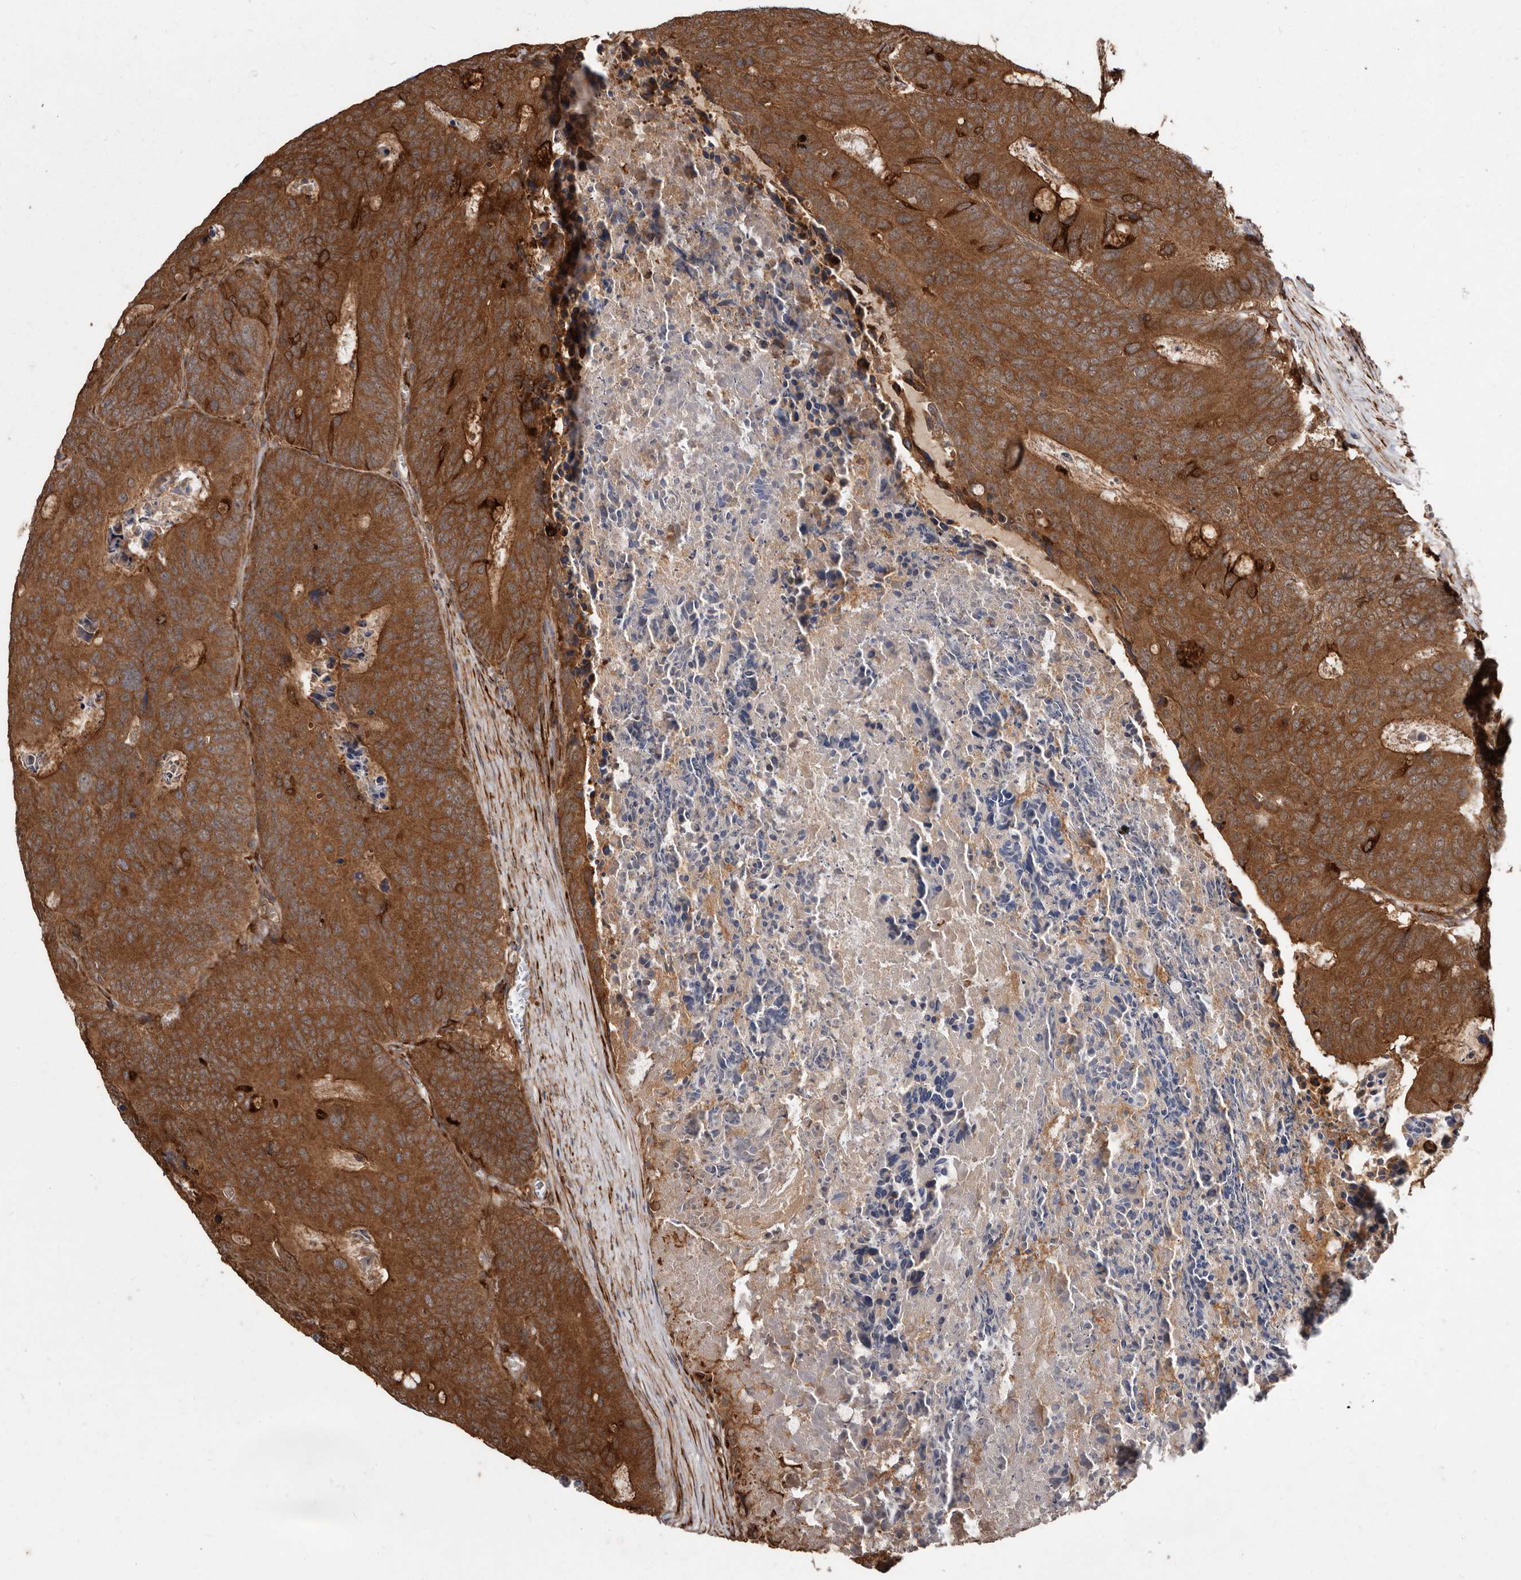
{"staining": {"intensity": "strong", "quantity": ">75%", "location": "cytoplasmic/membranous"}, "tissue": "colorectal cancer", "cell_type": "Tumor cells", "image_type": "cancer", "snomed": [{"axis": "morphology", "description": "Adenocarcinoma, NOS"}, {"axis": "topography", "description": "Colon"}], "caption": "This photomicrograph reveals immunohistochemistry (IHC) staining of human adenocarcinoma (colorectal), with high strong cytoplasmic/membranous expression in about >75% of tumor cells.", "gene": "FLAD1", "patient": {"sex": "male", "age": 87}}